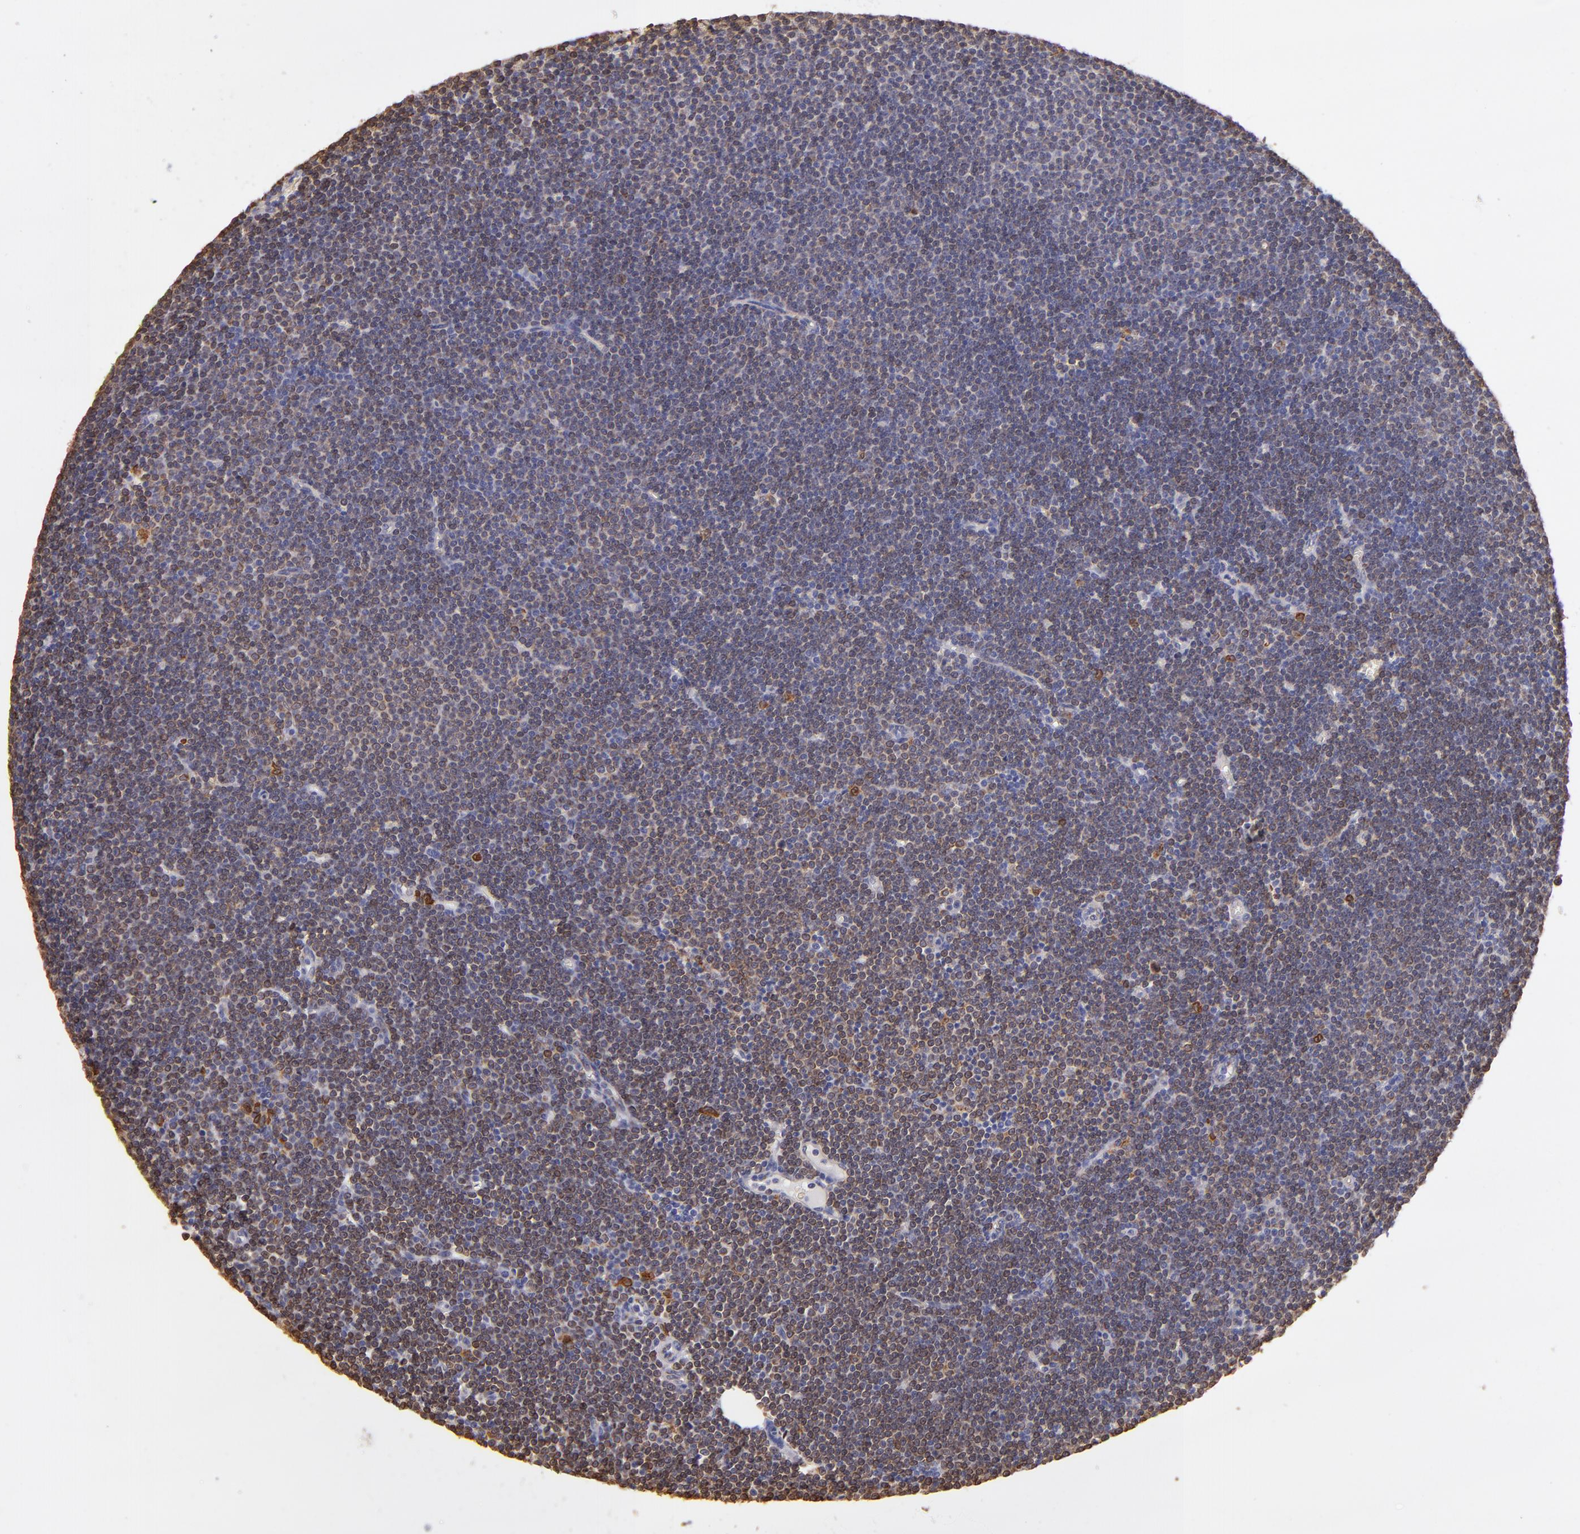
{"staining": {"intensity": "moderate", "quantity": ">75%", "location": "cytoplasmic/membranous"}, "tissue": "lymphoma", "cell_type": "Tumor cells", "image_type": "cancer", "snomed": [{"axis": "morphology", "description": "Malignant lymphoma, non-Hodgkin's type, Low grade"}, {"axis": "topography", "description": "Lymph node"}], "caption": "Immunohistochemical staining of lymphoma demonstrates medium levels of moderate cytoplasmic/membranous expression in about >75% of tumor cells. The staining is performed using DAB brown chromogen to label protein expression. The nuclei are counter-stained blue using hematoxylin.", "gene": "CD74", "patient": {"sex": "female", "age": 73}}